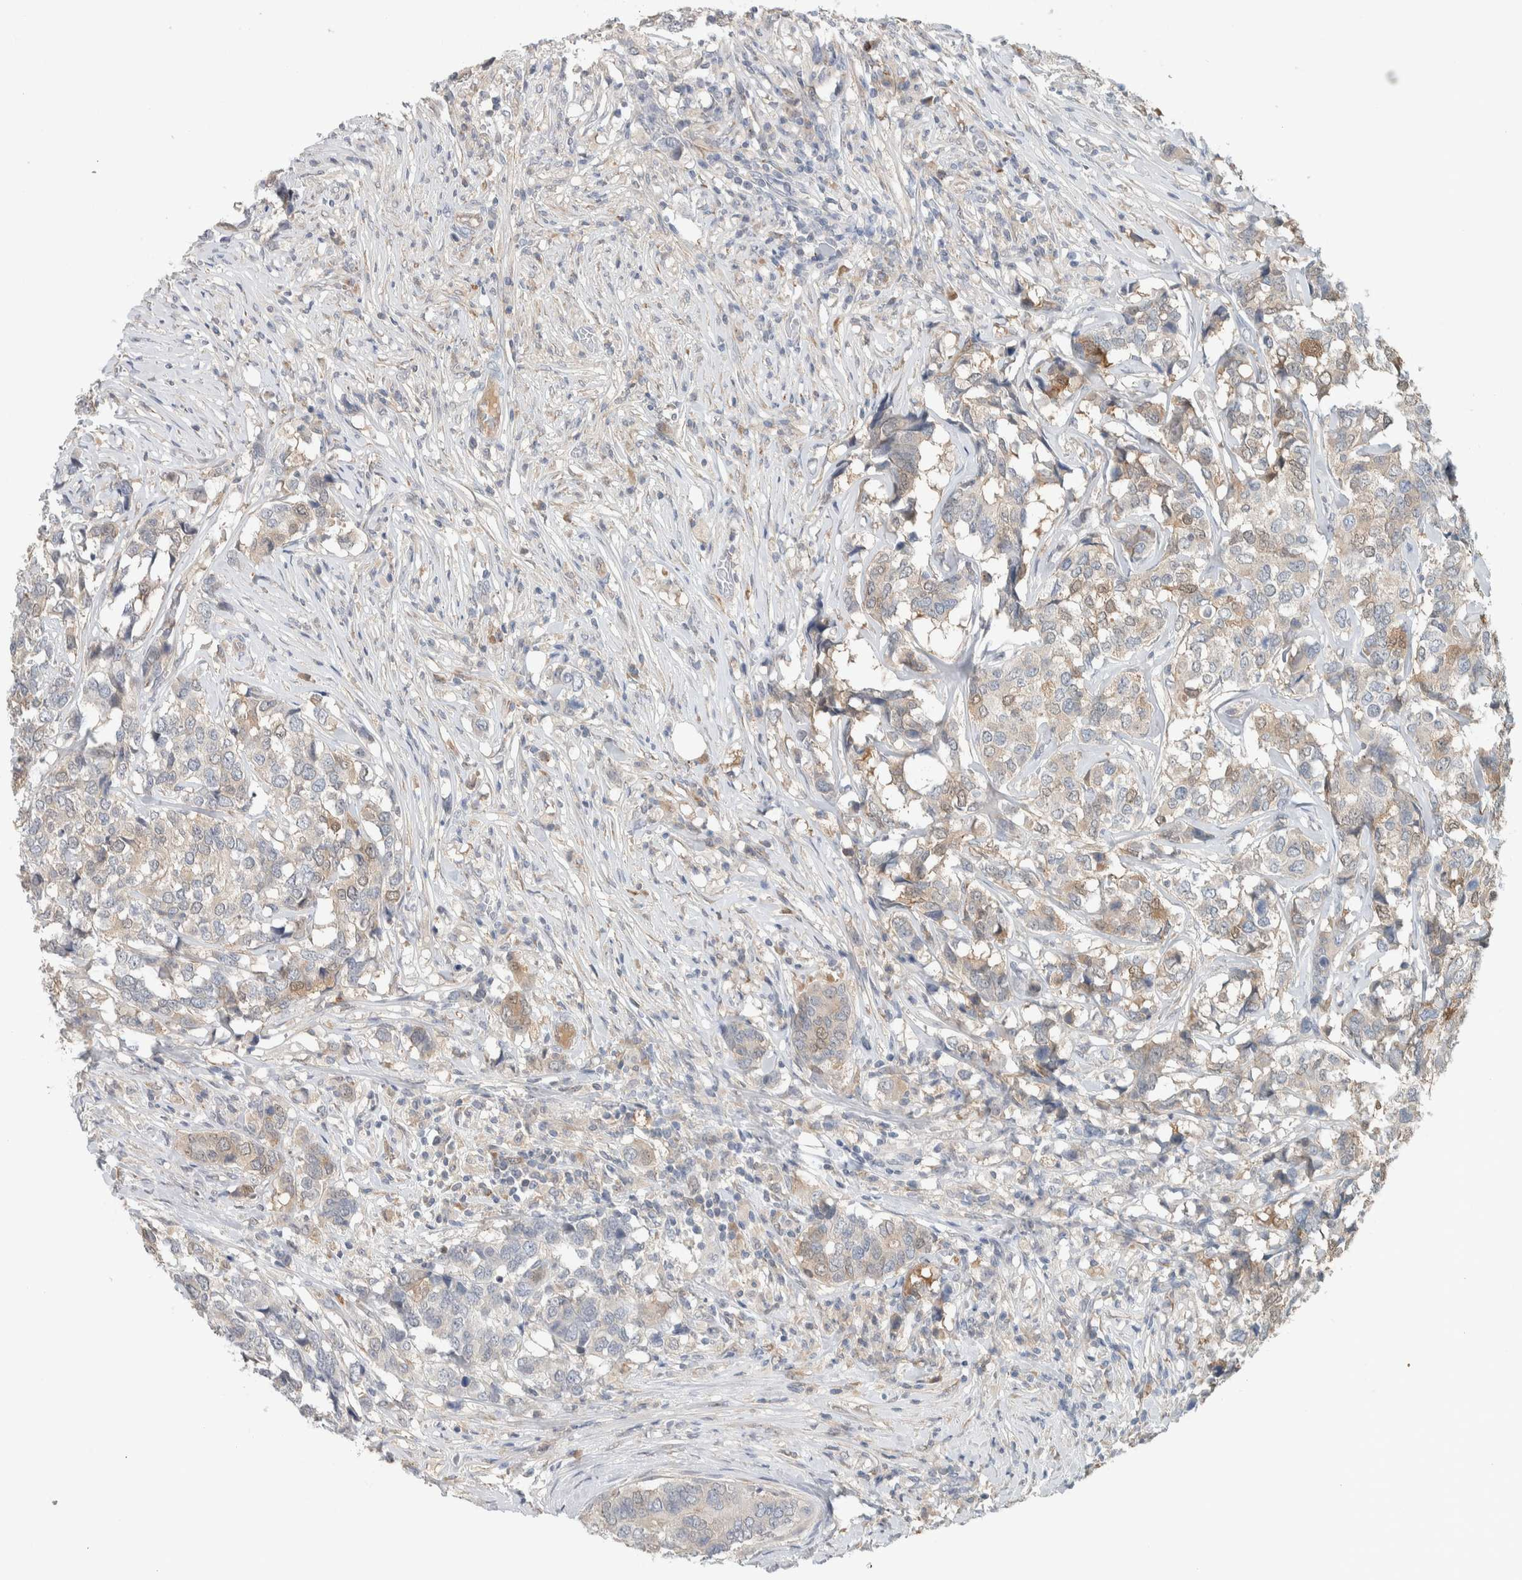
{"staining": {"intensity": "weak", "quantity": "<25%", "location": "cytoplasmic/membranous"}, "tissue": "breast cancer", "cell_type": "Tumor cells", "image_type": "cancer", "snomed": [{"axis": "morphology", "description": "Lobular carcinoma"}, {"axis": "topography", "description": "Breast"}], "caption": "Immunohistochemical staining of breast lobular carcinoma displays no significant expression in tumor cells.", "gene": "DEPTOR", "patient": {"sex": "female", "age": 59}}